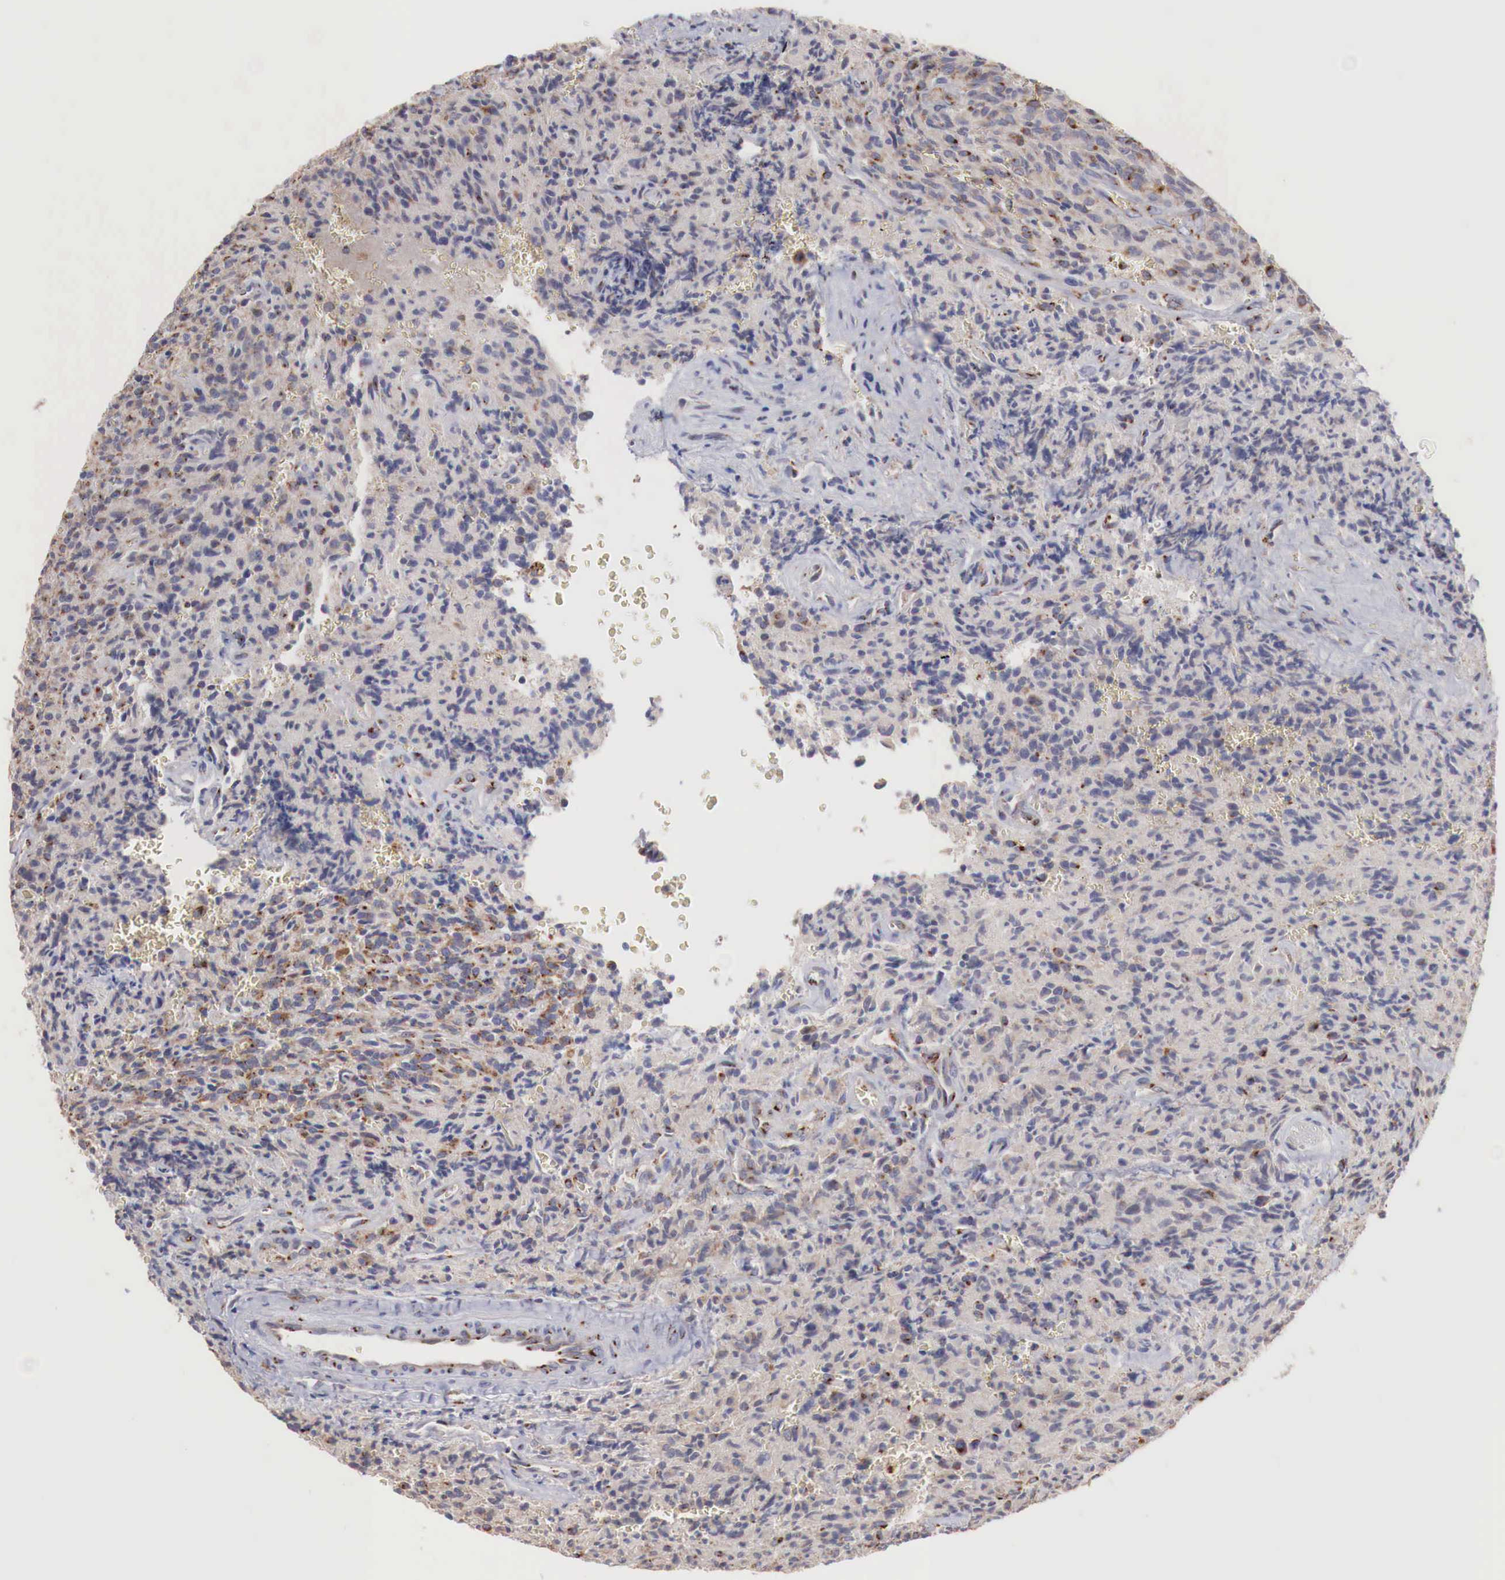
{"staining": {"intensity": "moderate", "quantity": ">75%", "location": "cytoplasmic/membranous"}, "tissue": "glioma", "cell_type": "Tumor cells", "image_type": "cancer", "snomed": [{"axis": "morphology", "description": "Glioma, malignant, High grade"}, {"axis": "topography", "description": "Brain"}], "caption": "Glioma stained for a protein displays moderate cytoplasmic/membranous positivity in tumor cells.", "gene": "SYAP1", "patient": {"sex": "male", "age": 56}}